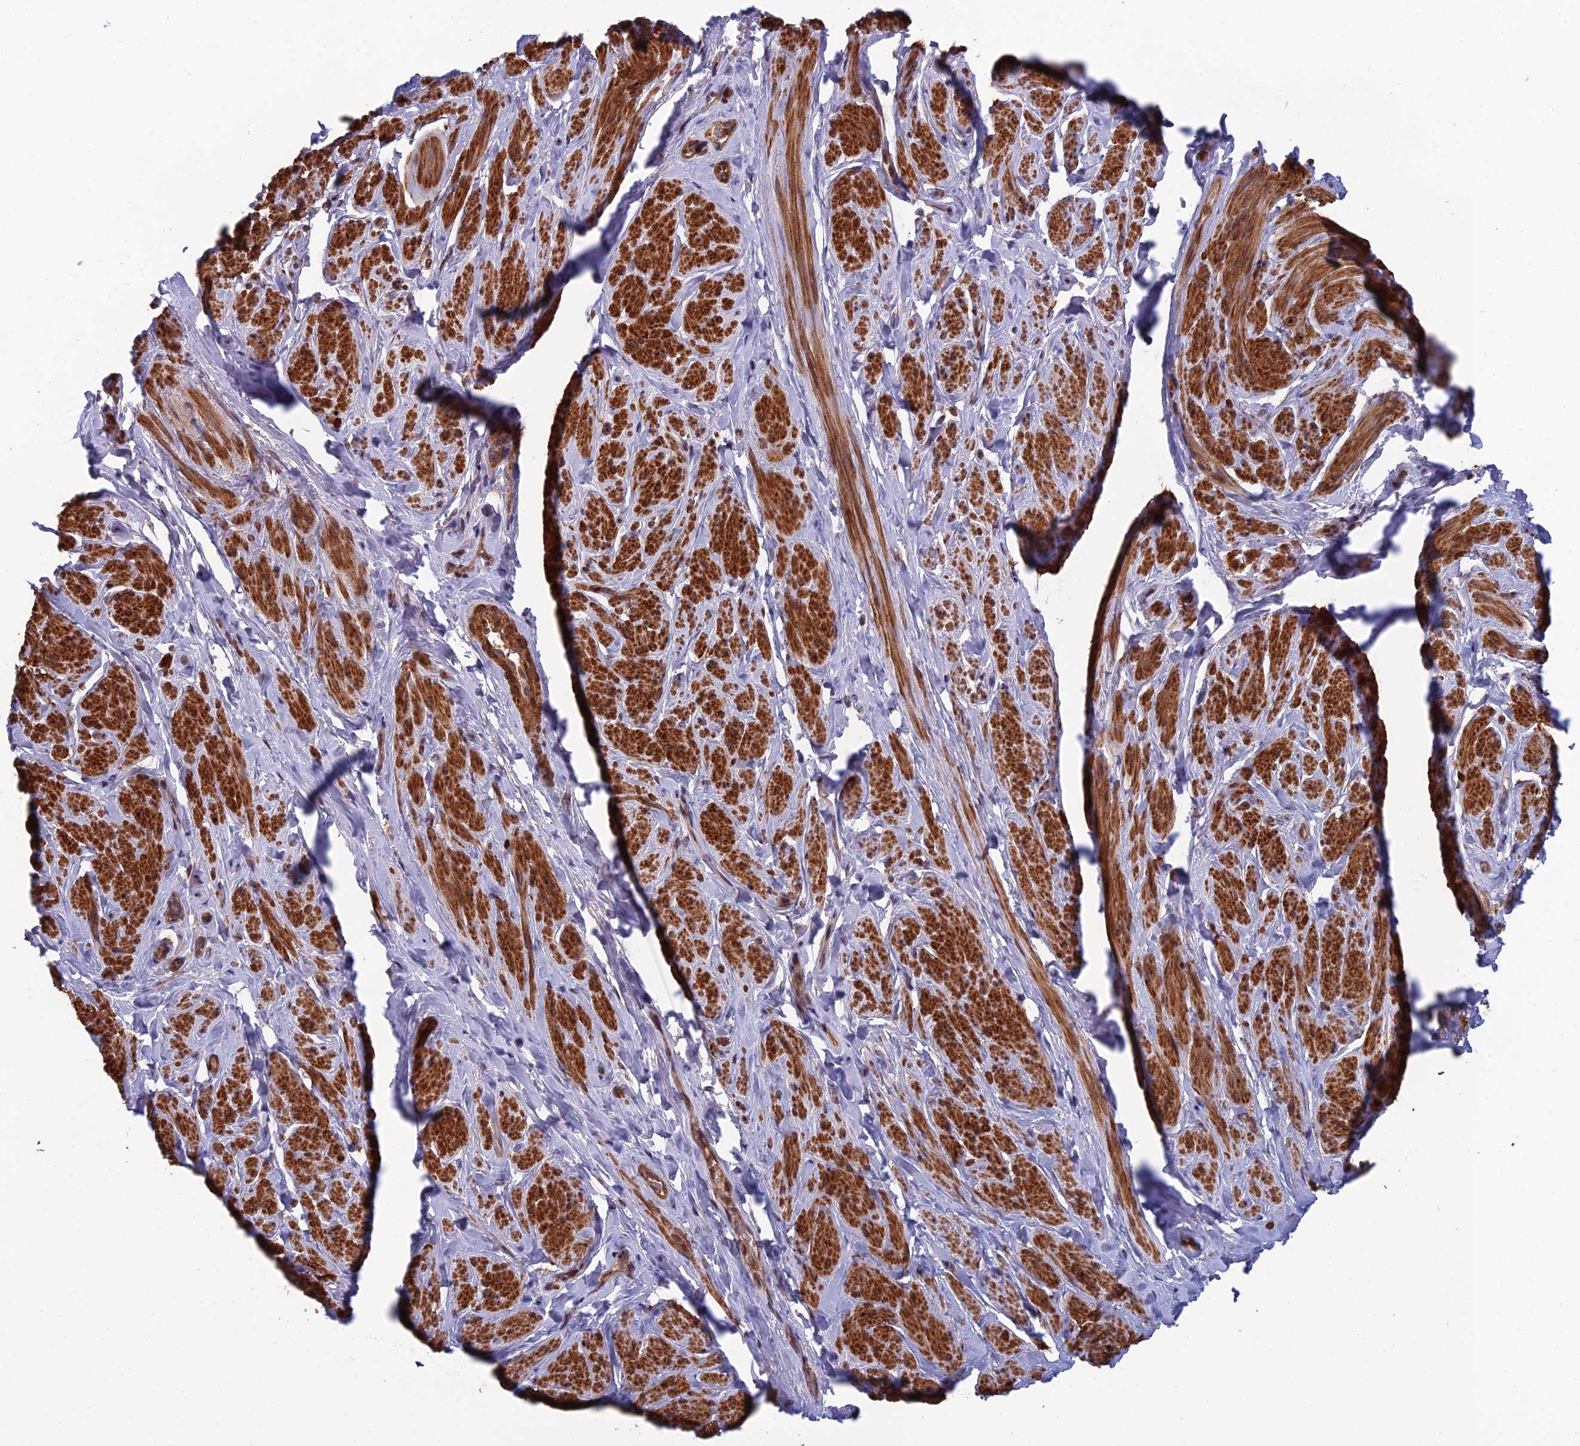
{"staining": {"intensity": "strong", "quantity": ">75%", "location": "cytoplasmic/membranous"}, "tissue": "smooth muscle", "cell_type": "Smooth muscle cells", "image_type": "normal", "snomed": [{"axis": "morphology", "description": "Normal tissue, NOS"}, {"axis": "topography", "description": "Smooth muscle"}, {"axis": "topography", "description": "Peripheral nerve tissue"}], "caption": "The photomicrograph demonstrates a brown stain indicating the presence of a protein in the cytoplasmic/membranous of smooth muscle cells in smooth muscle.", "gene": "CCDC183", "patient": {"sex": "male", "age": 69}}